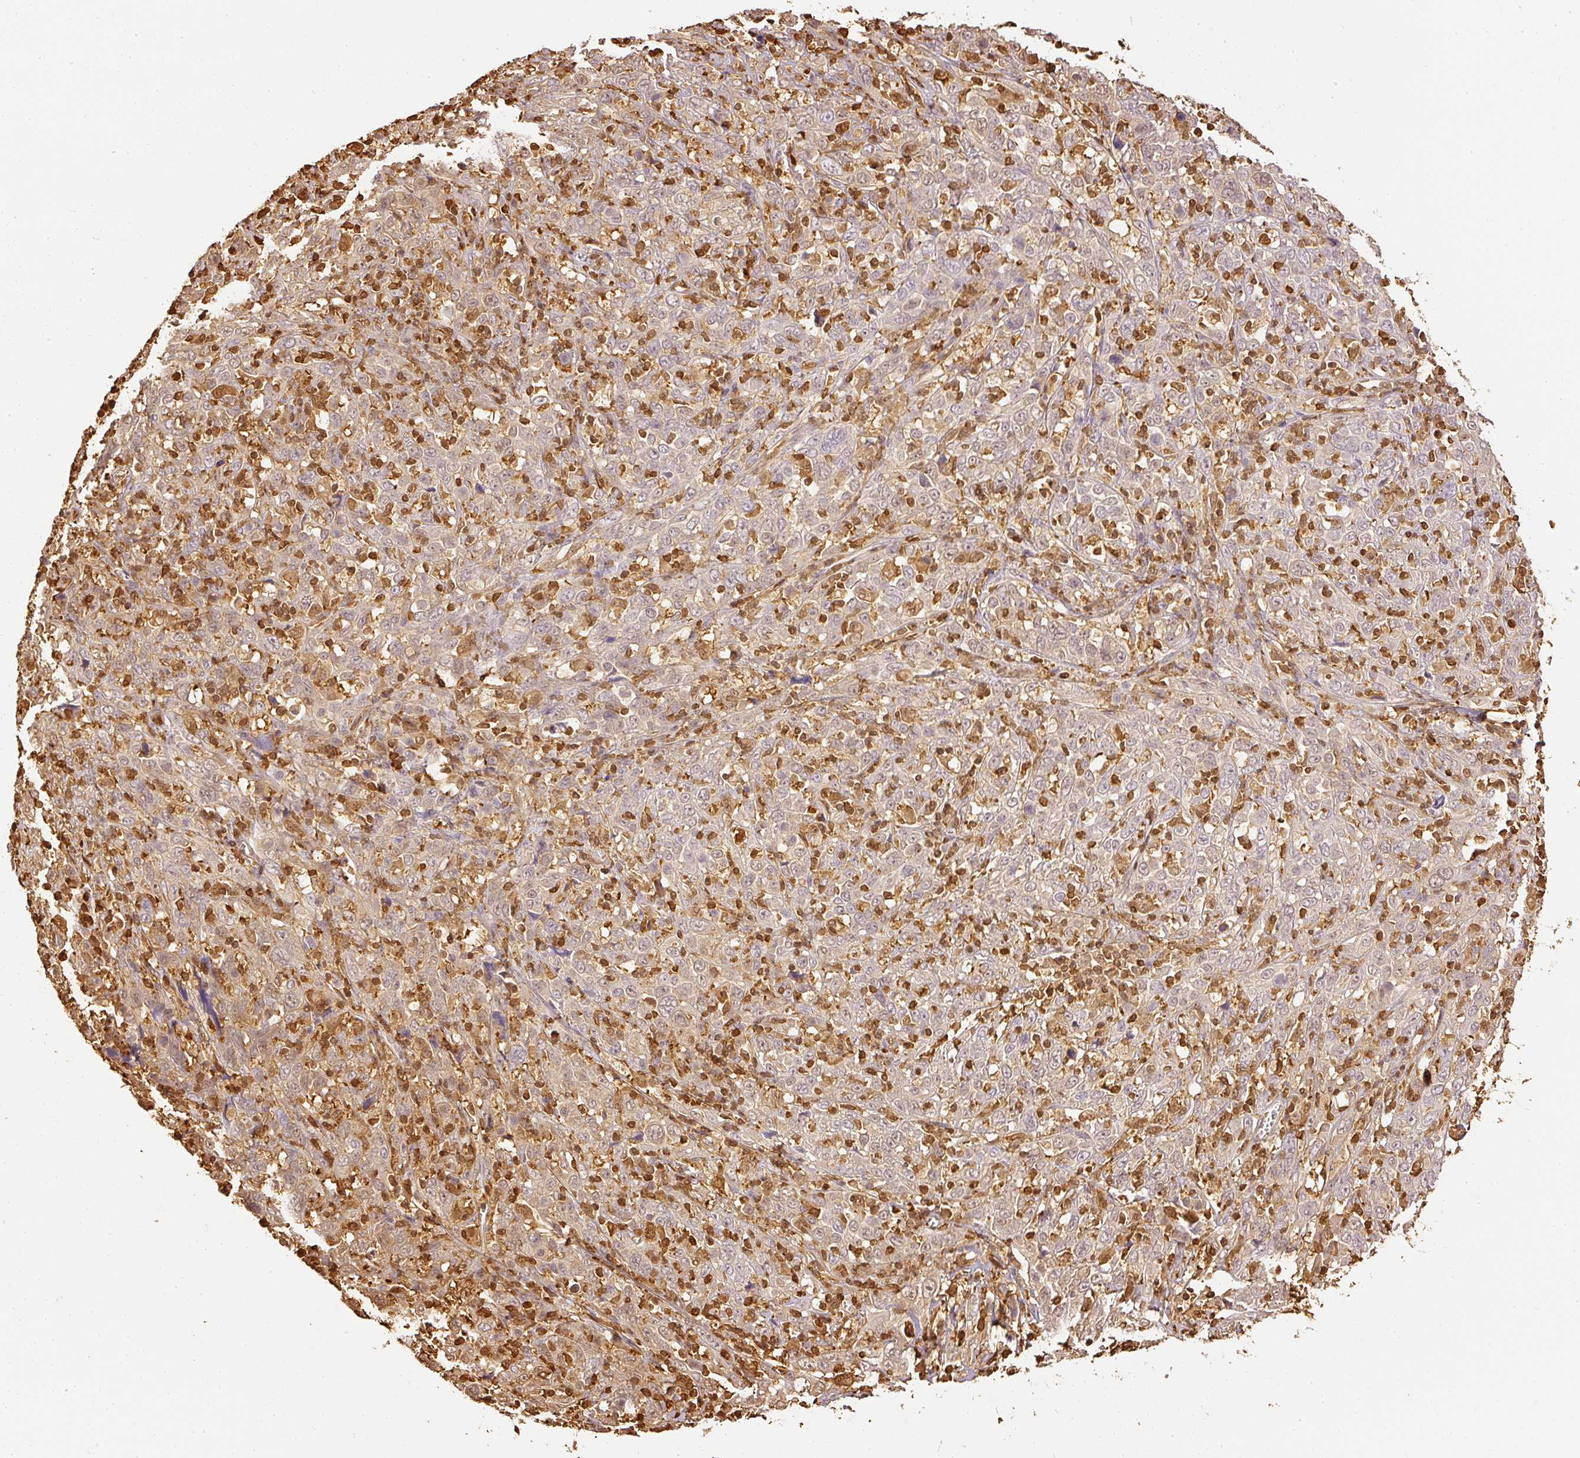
{"staining": {"intensity": "weak", "quantity": "<25%", "location": "cytoplasmic/membranous"}, "tissue": "cervical cancer", "cell_type": "Tumor cells", "image_type": "cancer", "snomed": [{"axis": "morphology", "description": "Squamous cell carcinoma, NOS"}, {"axis": "topography", "description": "Cervix"}], "caption": "Tumor cells show no significant protein staining in cervical cancer.", "gene": "PFN1", "patient": {"sex": "female", "age": 46}}